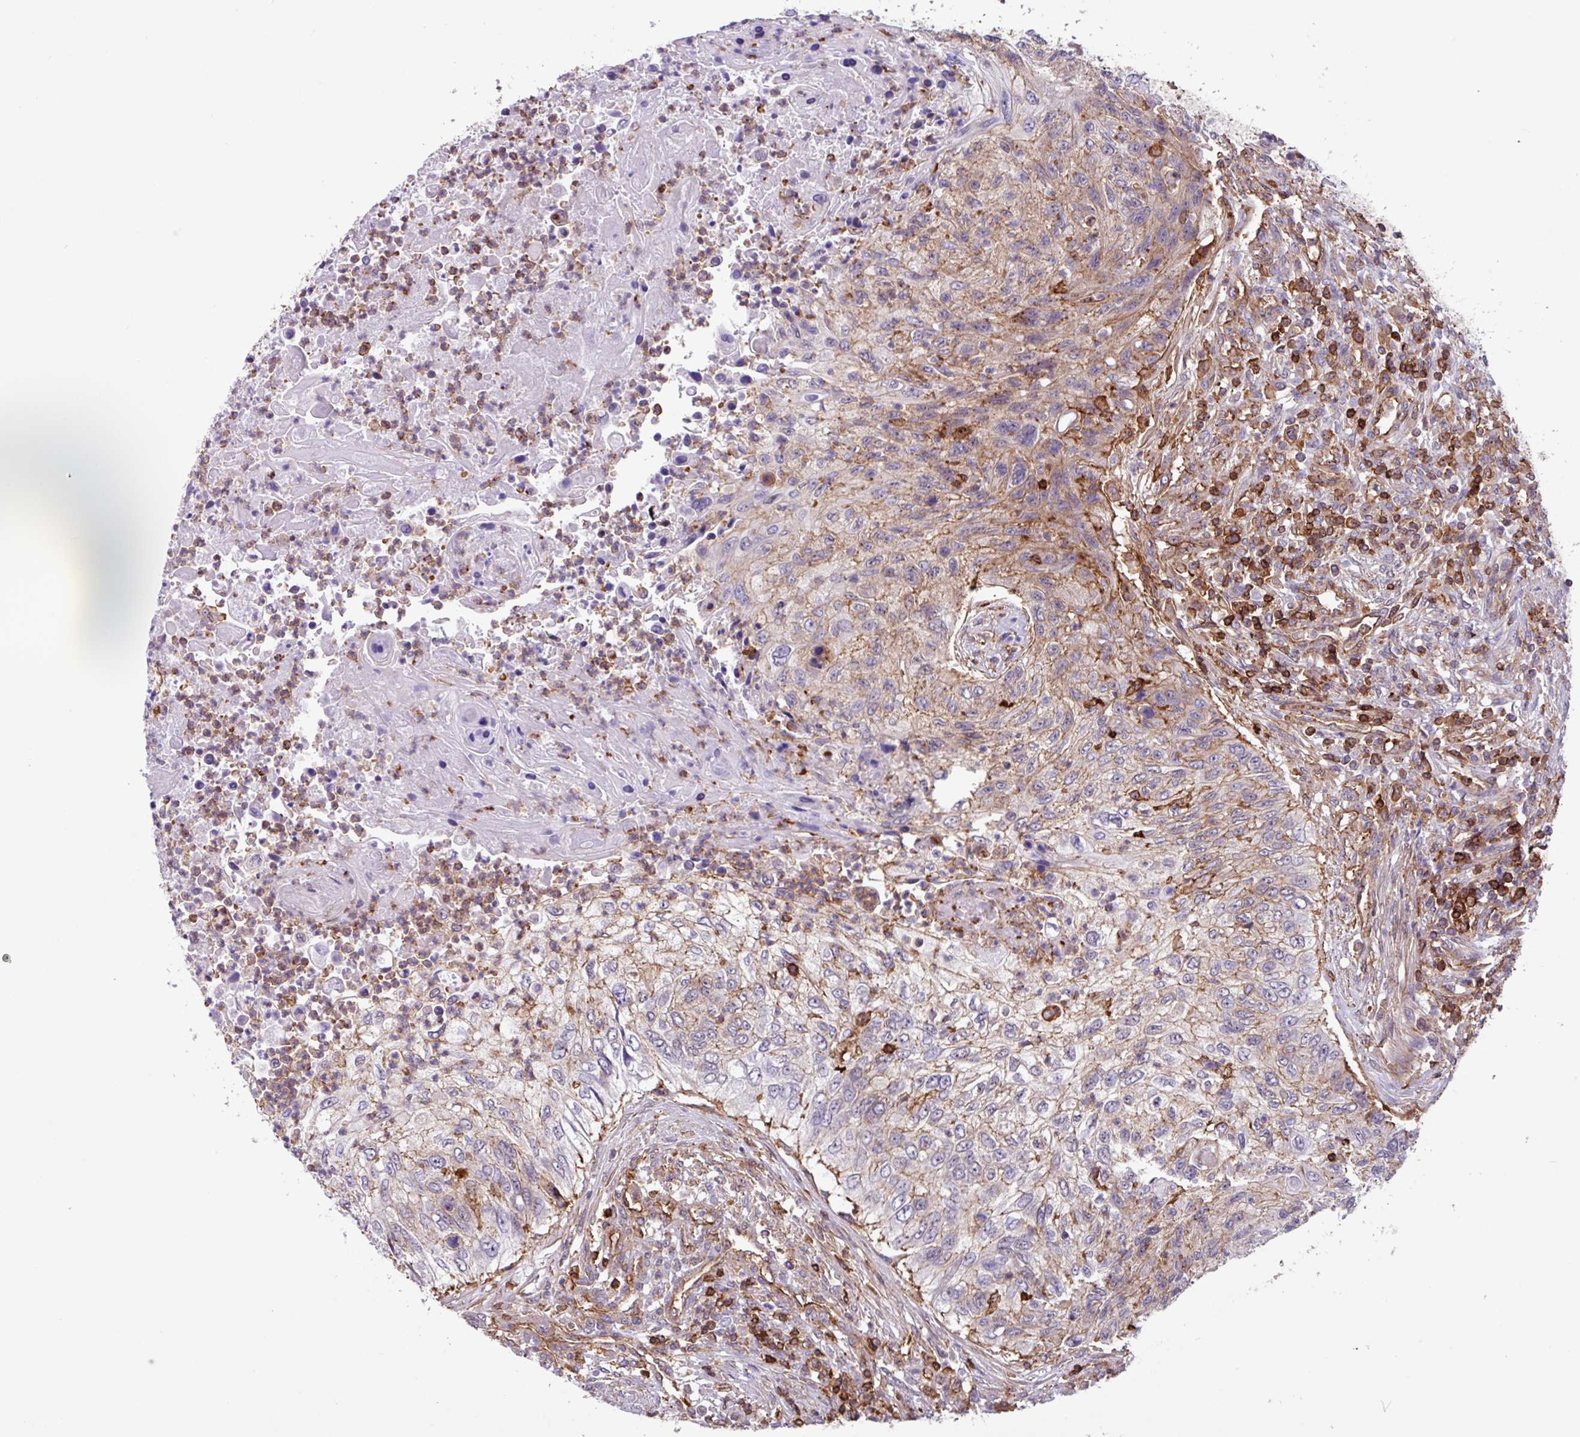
{"staining": {"intensity": "weak", "quantity": "25%-75%", "location": "cytoplasmic/membranous"}, "tissue": "urothelial cancer", "cell_type": "Tumor cells", "image_type": "cancer", "snomed": [{"axis": "morphology", "description": "Urothelial carcinoma, High grade"}, {"axis": "topography", "description": "Urinary bladder"}], "caption": "Urothelial cancer tissue demonstrates weak cytoplasmic/membranous positivity in approximately 25%-75% of tumor cells, visualized by immunohistochemistry. Nuclei are stained in blue.", "gene": "PPP1R18", "patient": {"sex": "female", "age": 60}}